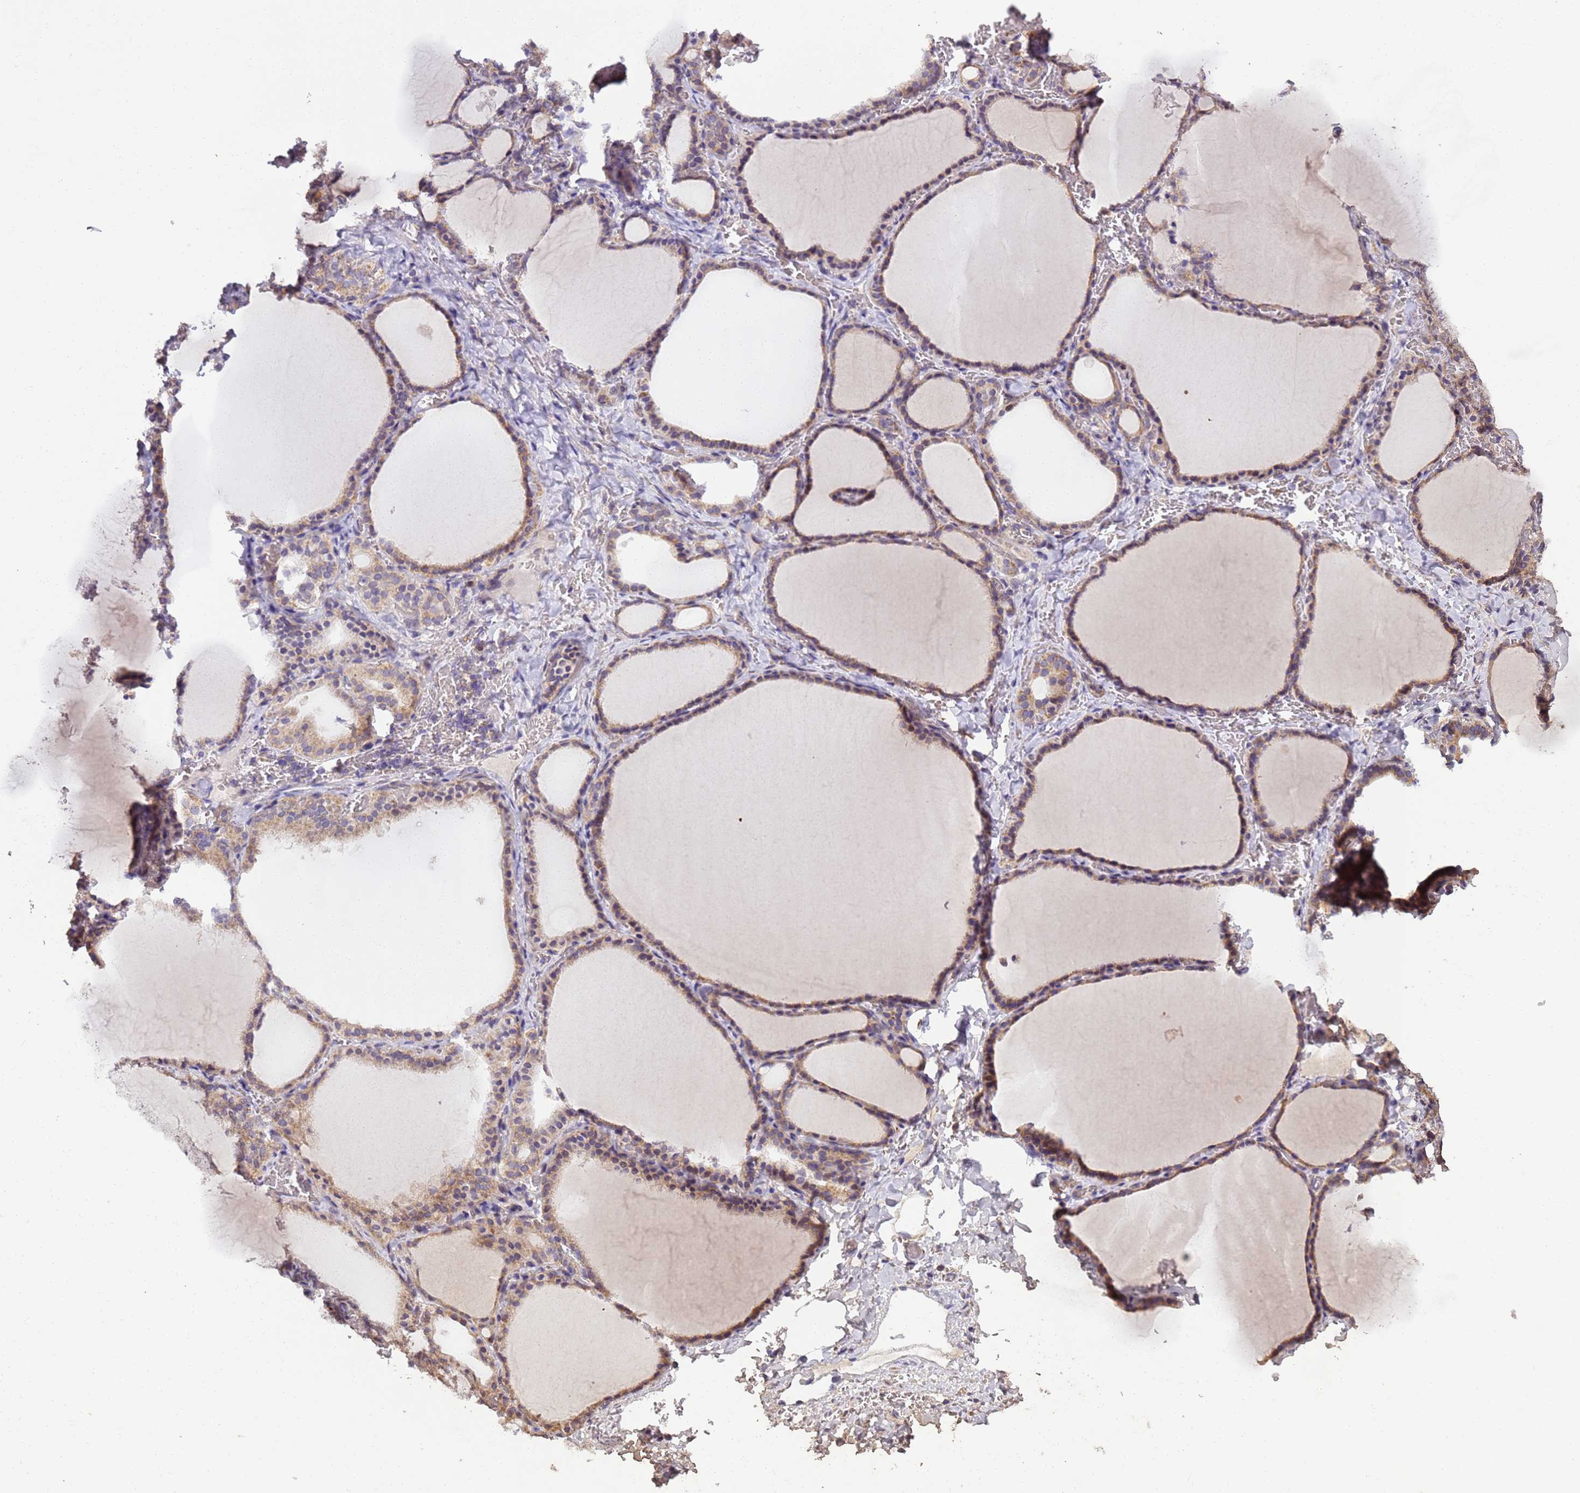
{"staining": {"intensity": "moderate", "quantity": ">75%", "location": "cytoplasmic/membranous"}, "tissue": "thyroid gland", "cell_type": "Glandular cells", "image_type": "normal", "snomed": [{"axis": "morphology", "description": "Normal tissue, NOS"}, {"axis": "topography", "description": "Thyroid gland"}], "caption": "Moderate cytoplasmic/membranous expression for a protein is appreciated in approximately >75% of glandular cells of unremarkable thyroid gland using immunohistochemistry (IHC).", "gene": "RAPGEF3", "patient": {"sex": "female", "age": 39}}